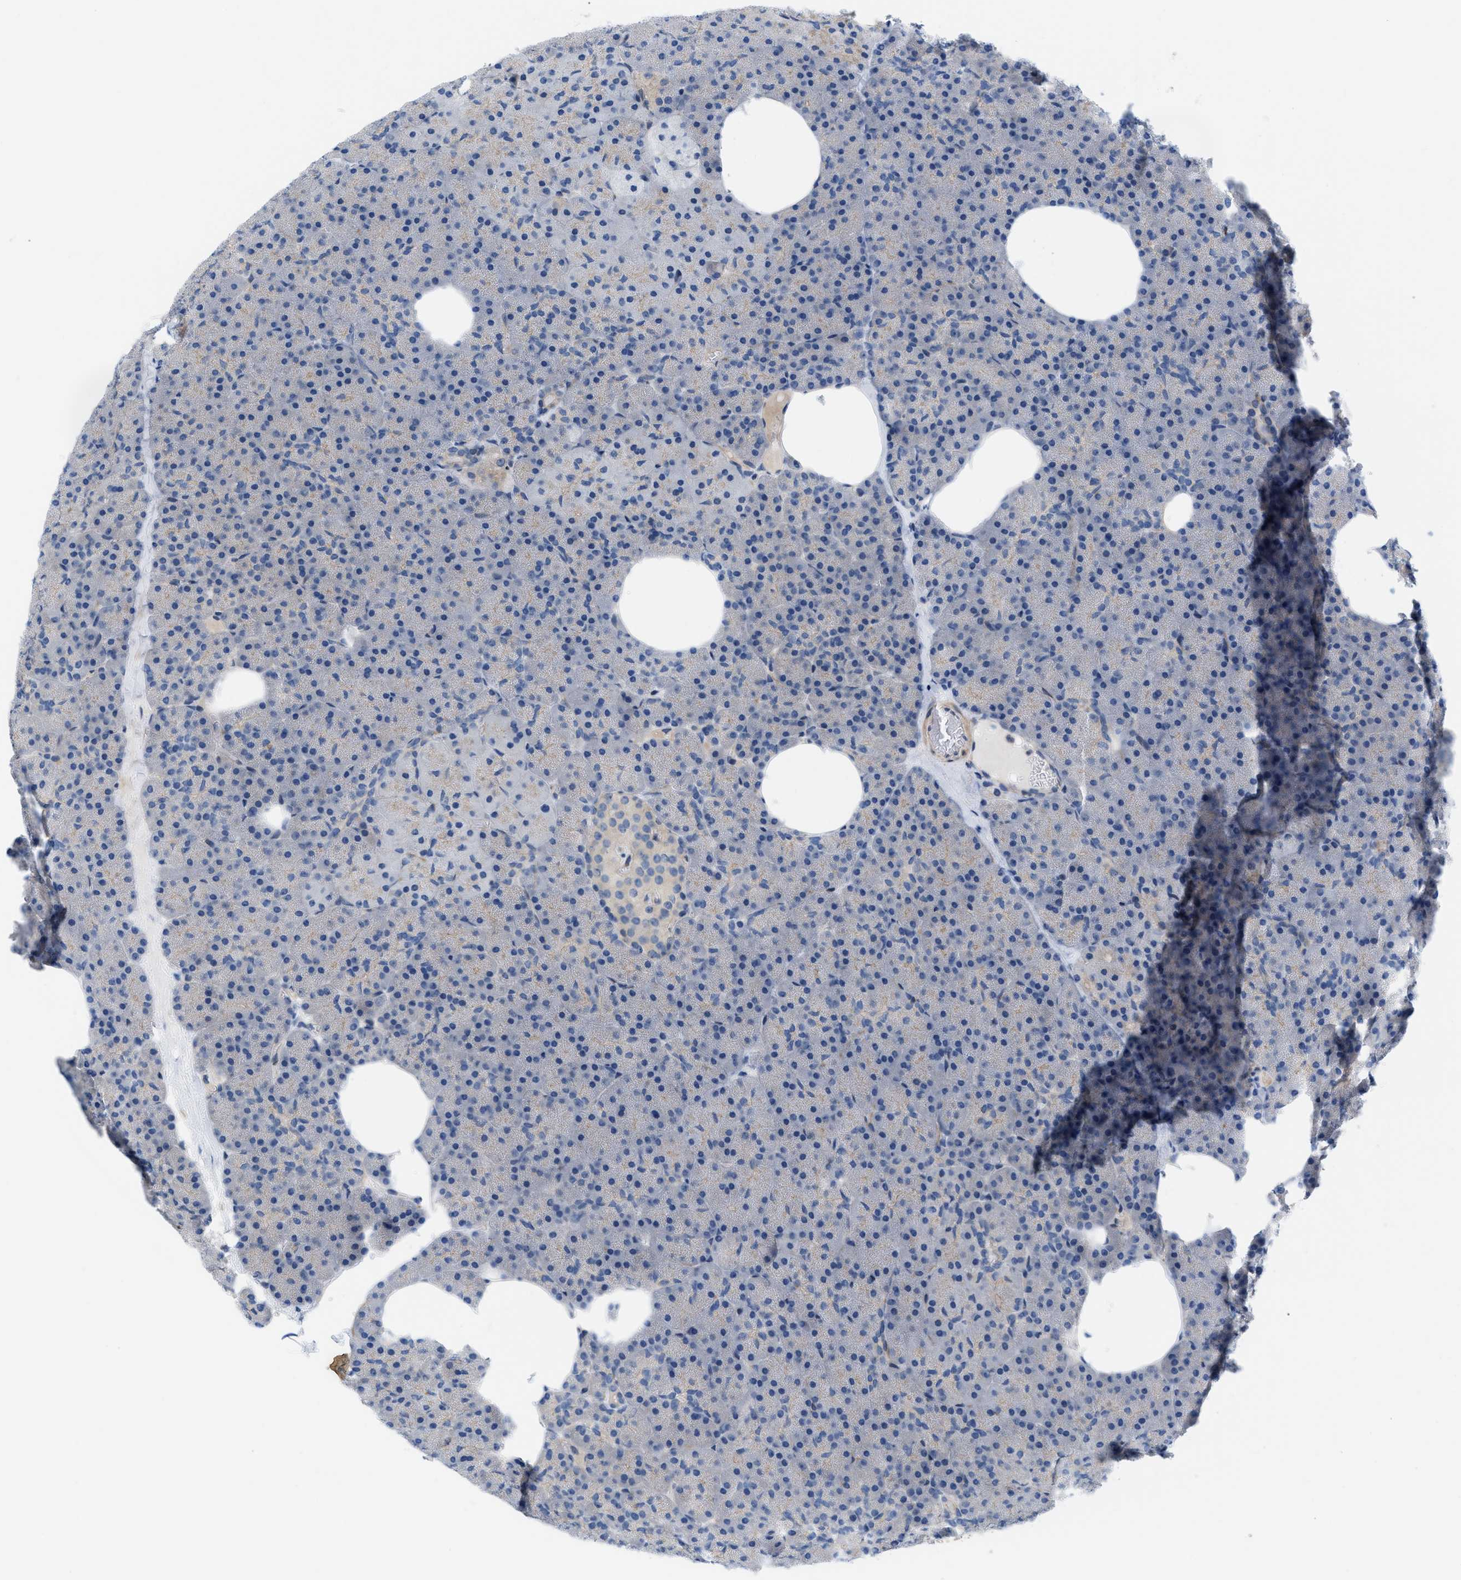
{"staining": {"intensity": "negative", "quantity": "none", "location": "none"}, "tissue": "pancreas", "cell_type": "Exocrine glandular cells", "image_type": "normal", "snomed": [{"axis": "morphology", "description": "Normal tissue, NOS"}, {"axis": "morphology", "description": "Carcinoid, malignant, NOS"}, {"axis": "topography", "description": "Pancreas"}], "caption": "The image shows no significant positivity in exocrine glandular cells of pancreas.", "gene": "NDEL1", "patient": {"sex": "female", "age": 35}}